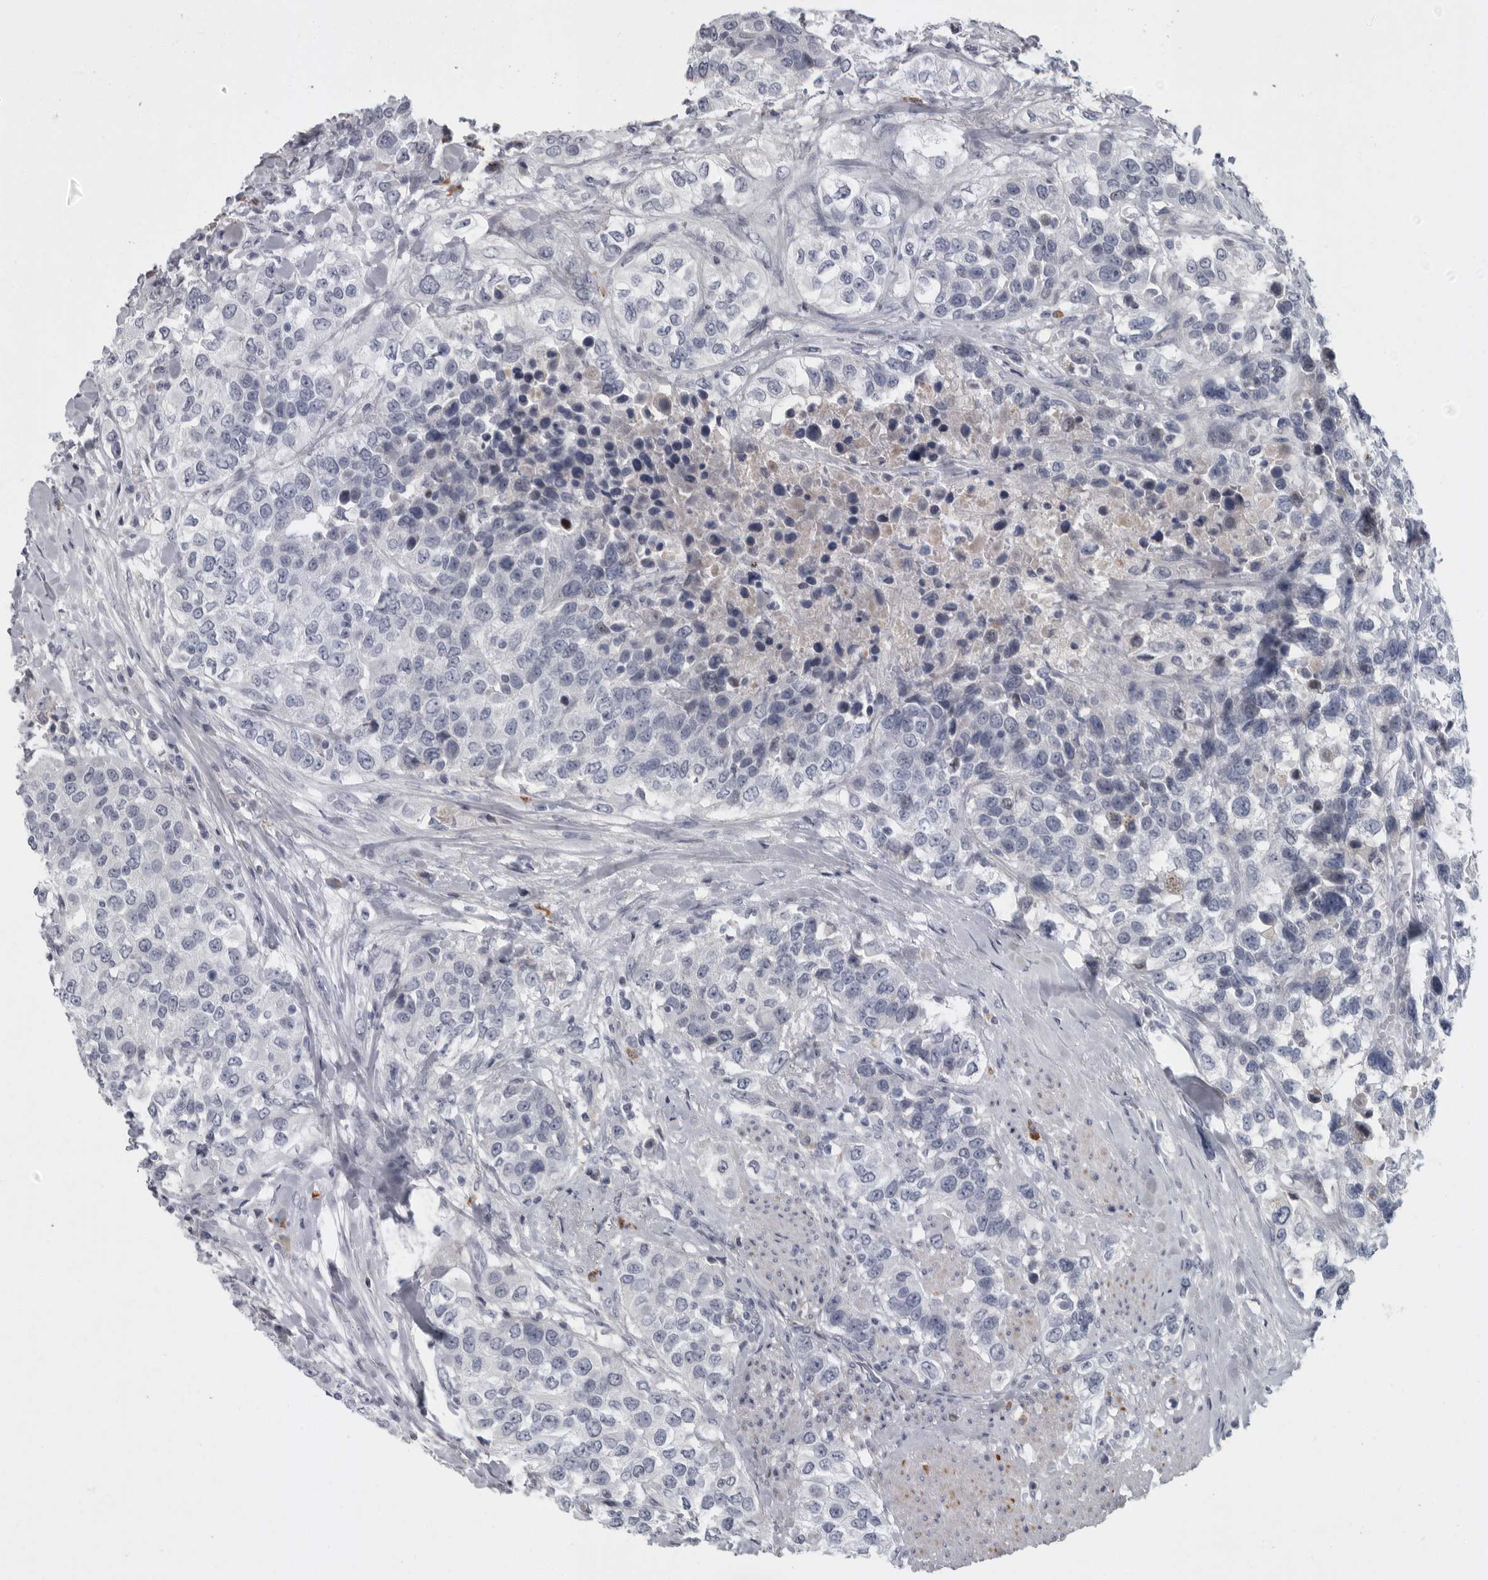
{"staining": {"intensity": "negative", "quantity": "none", "location": "none"}, "tissue": "urothelial cancer", "cell_type": "Tumor cells", "image_type": "cancer", "snomed": [{"axis": "morphology", "description": "Urothelial carcinoma, High grade"}, {"axis": "topography", "description": "Urinary bladder"}], "caption": "Histopathology image shows no significant protein expression in tumor cells of urothelial cancer.", "gene": "SLC25A39", "patient": {"sex": "female", "age": 80}}